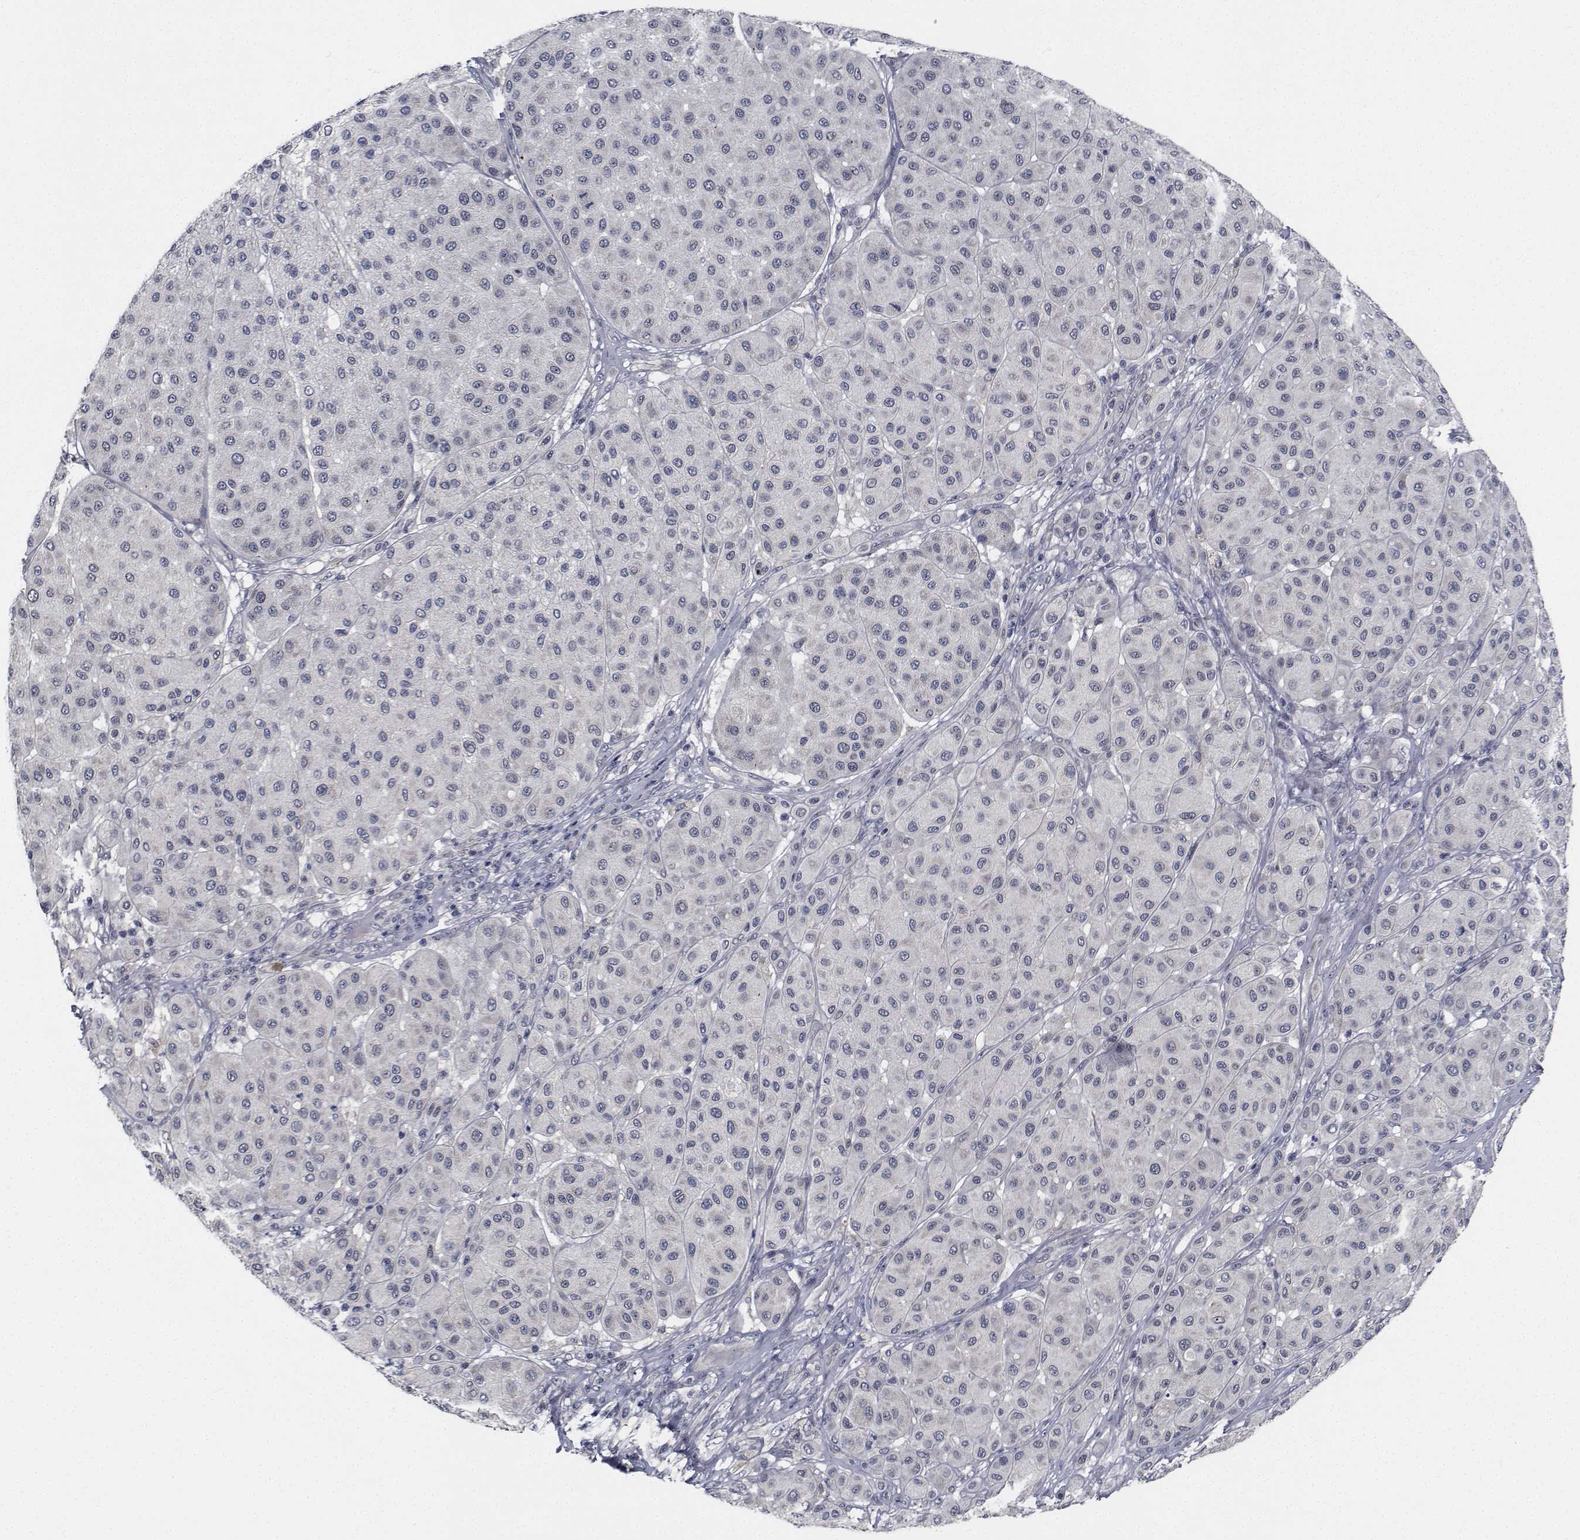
{"staining": {"intensity": "negative", "quantity": "none", "location": "none"}, "tissue": "melanoma", "cell_type": "Tumor cells", "image_type": "cancer", "snomed": [{"axis": "morphology", "description": "Malignant melanoma, Metastatic site"}, {"axis": "topography", "description": "Smooth muscle"}], "caption": "There is no significant staining in tumor cells of melanoma.", "gene": "NVL", "patient": {"sex": "male", "age": 41}}